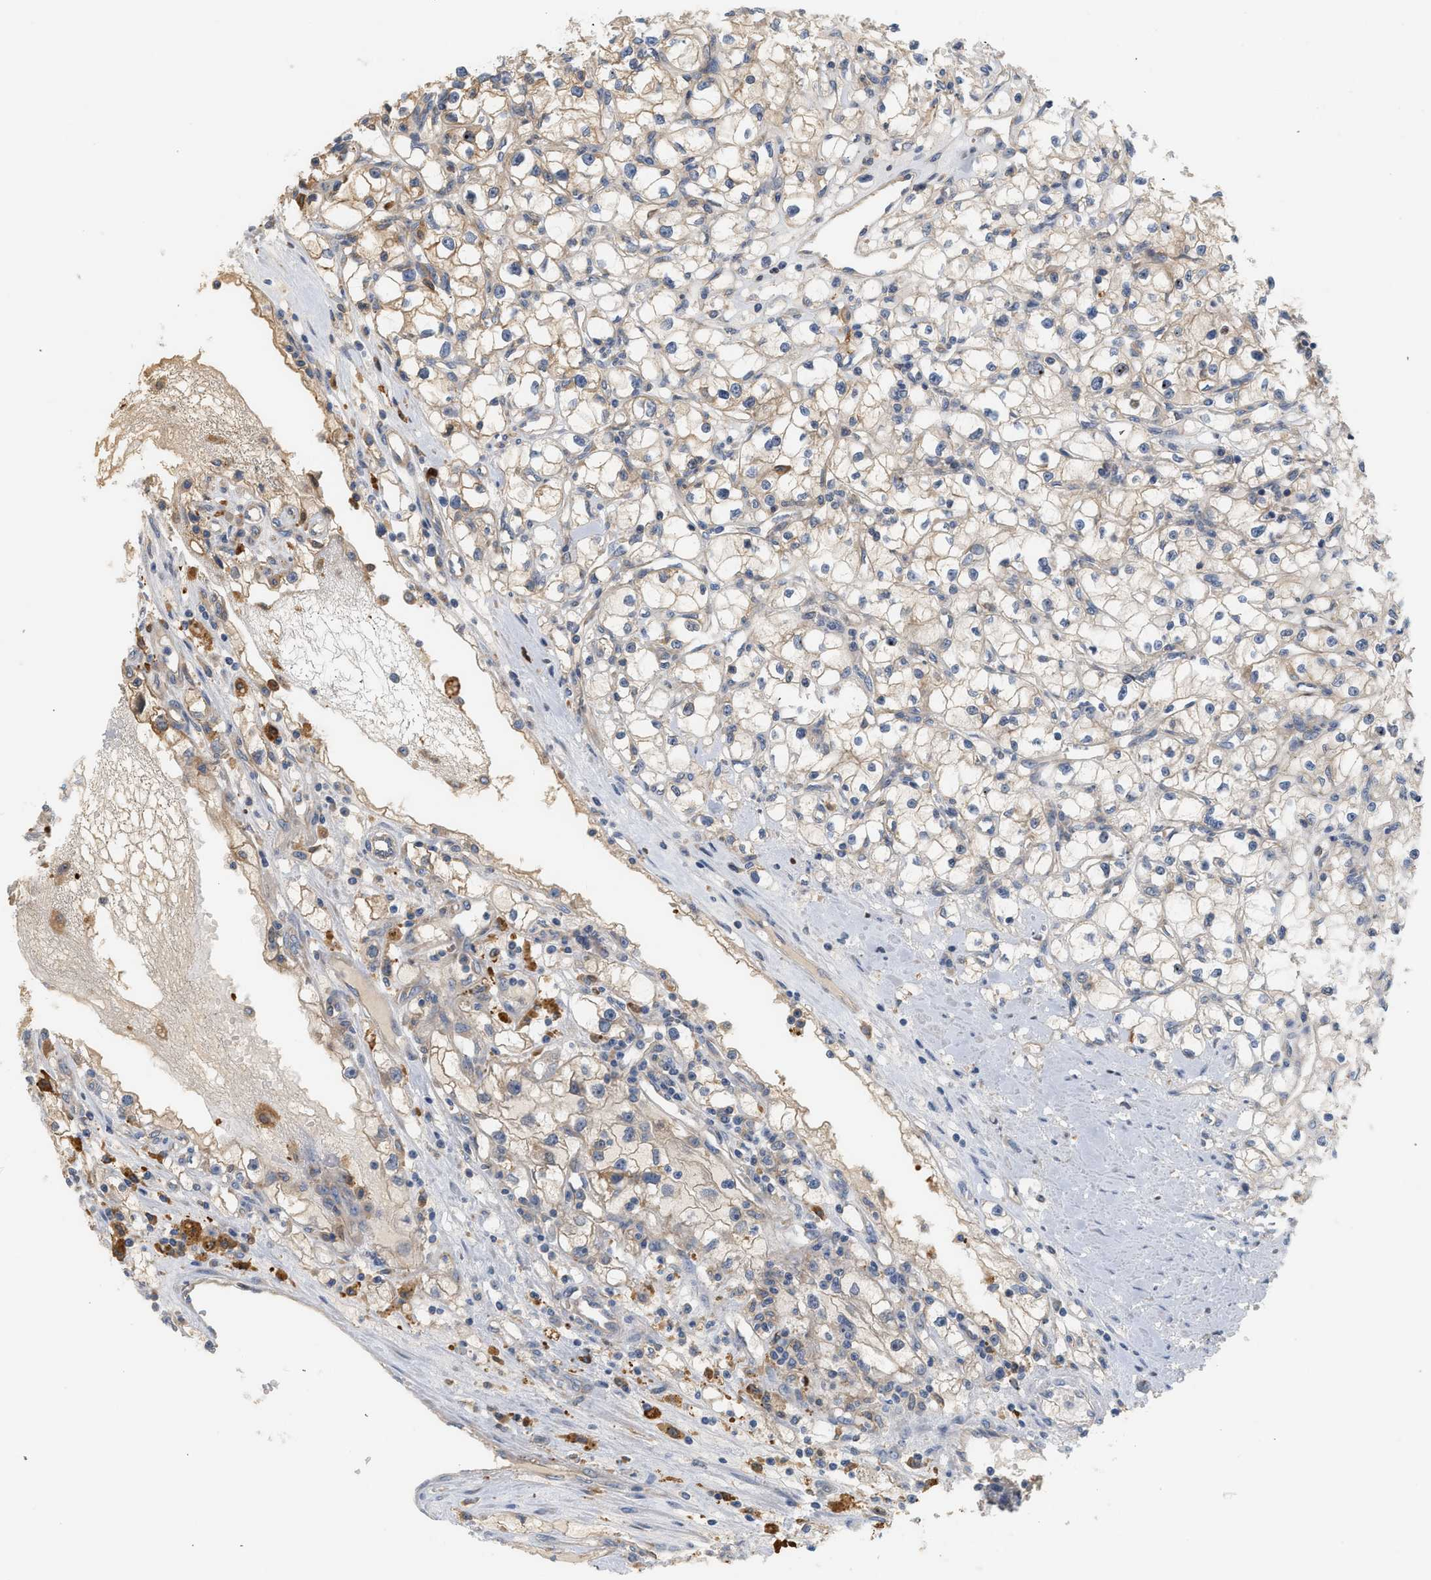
{"staining": {"intensity": "weak", "quantity": "<25%", "location": "cytoplasmic/membranous"}, "tissue": "renal cancer", "cell_type": "Tumor cells", "image_type": "cancer", "snomed": [{"axis": "morphology", "description": "Adenocarcinoma, NOS"}, {"axis": "topography", "description": "Kidney"}], "caption": "Histopathology image shows no significant protein expression in tumor cells of renal cancer (adenocarcinoma).", "gene": "CTXN1", "patient": {"sex": "male", "age": 56}}